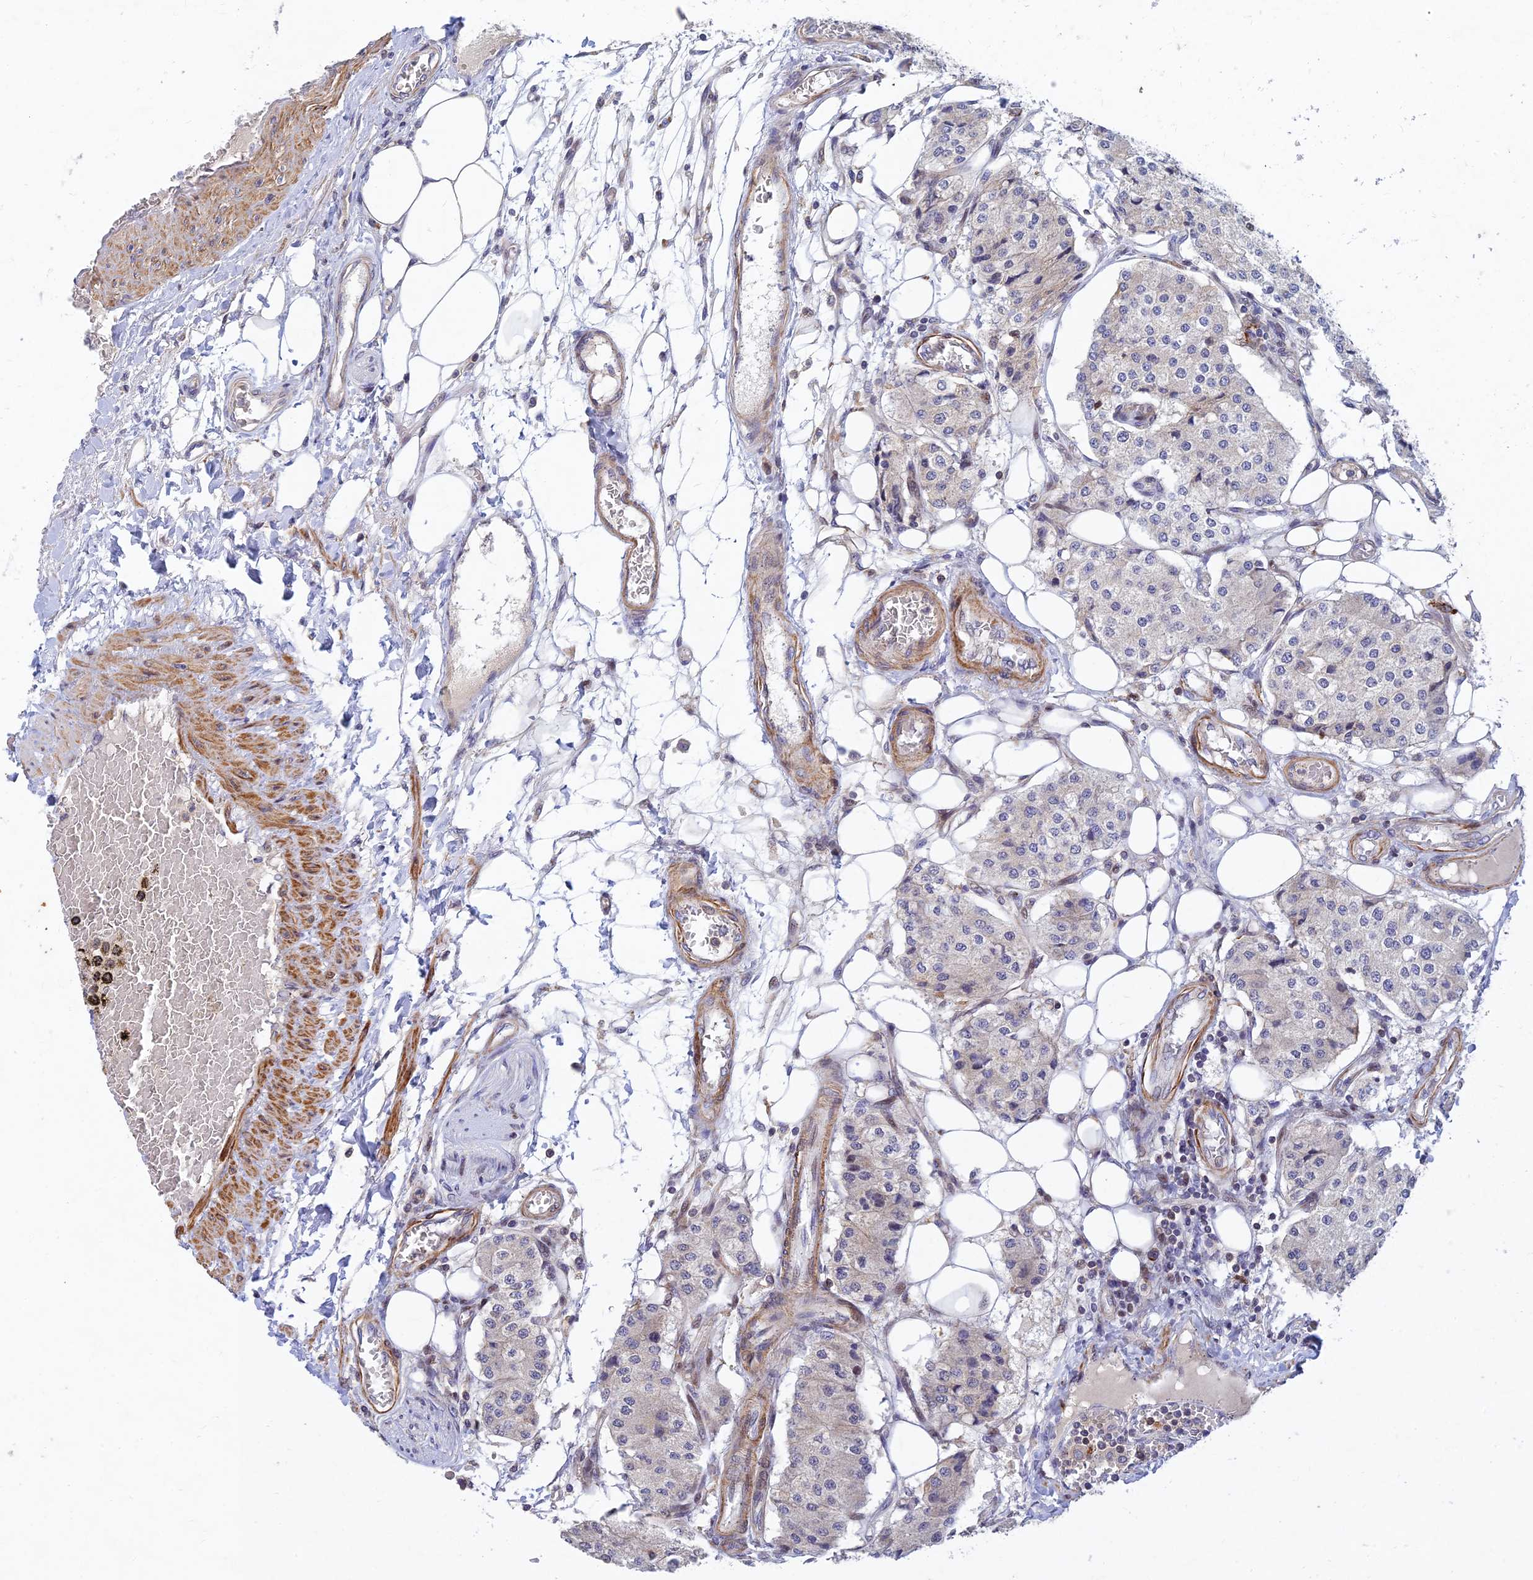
{"staining": {"intensity": "negative", "quantity": "none", "location": "none"}, "tissue": "carcinoid", "cell_type": "Tumor cells", "image_type": "cancer", "snomed": [{"axis": "morphology", "description": "Carcinoid, malignant, NOS"}, {"axis": "topography", "description": "Colon"}], "caption": "Tumor cells are negative for brown protein staining in malignant carcinoid. The staining was performed using DAB to visualize the protein expression in brown, while the nuclei were stained in blue with hematoxylin (Magnification: 20x).", "gene": "RELCH", "patient": {"sex": "female", "age": 52}}